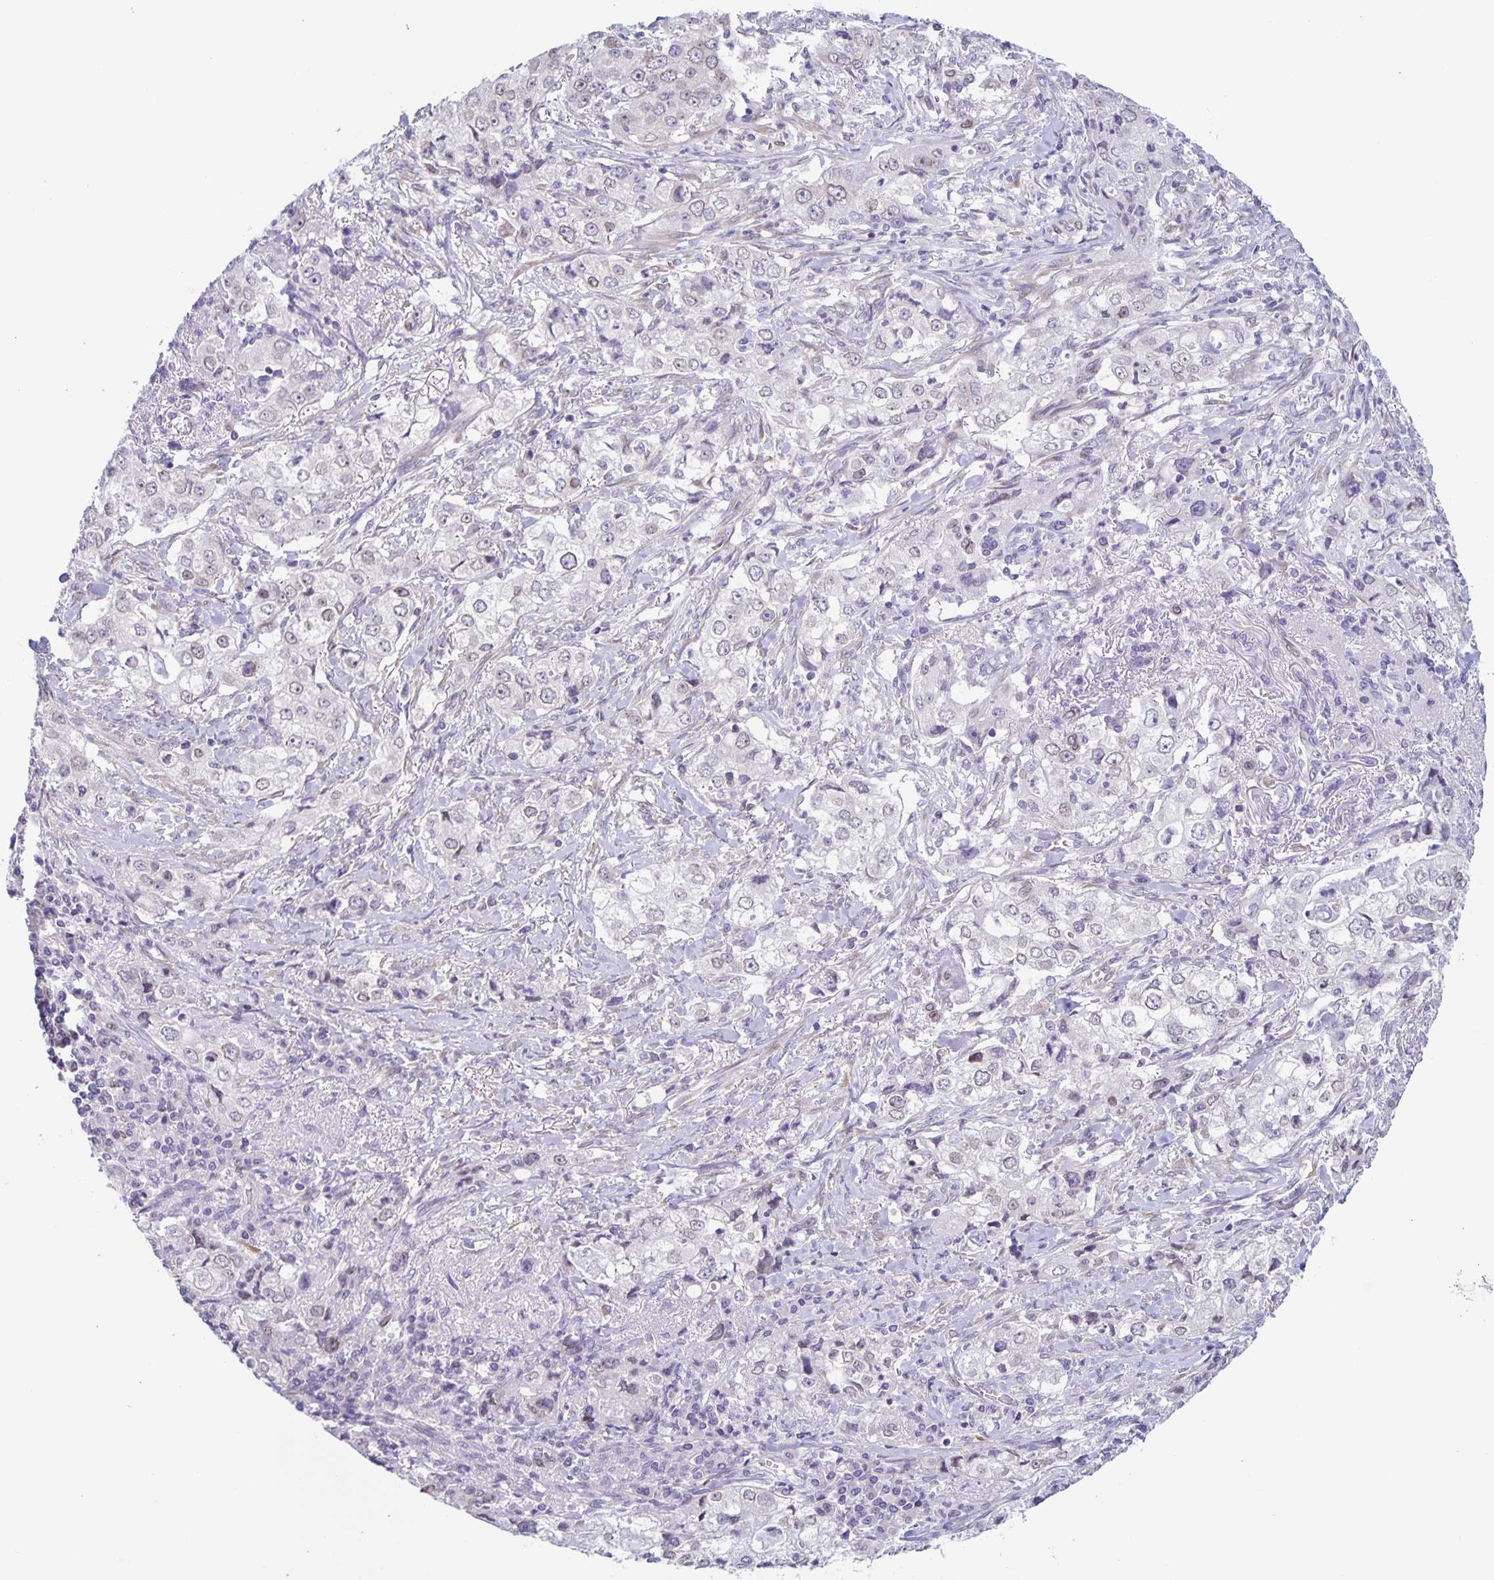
{"staining": {"intensity": "moderate", "quantity": "<25%", "location": "cytoplasmic/membranous,nuclear"}, "tissue": "stomach cancer", "cell_type": "Tumor cells", "image_type": "cancer", "snomed": [{"axis": "morphology", "description": "Adenocarcinoma, NOS"}, {"axis": "topography", "description": "Stomach, upper"}], "caption": "Adenocarcinoma (stomach) stained with a brown dye exhibits moderate cytoplasmic/membranous and nuclear positive positivity in approximately <25% of tumor cells.", "gene": "SYNE2", "patient": {"sex": "male", "age": 75}}